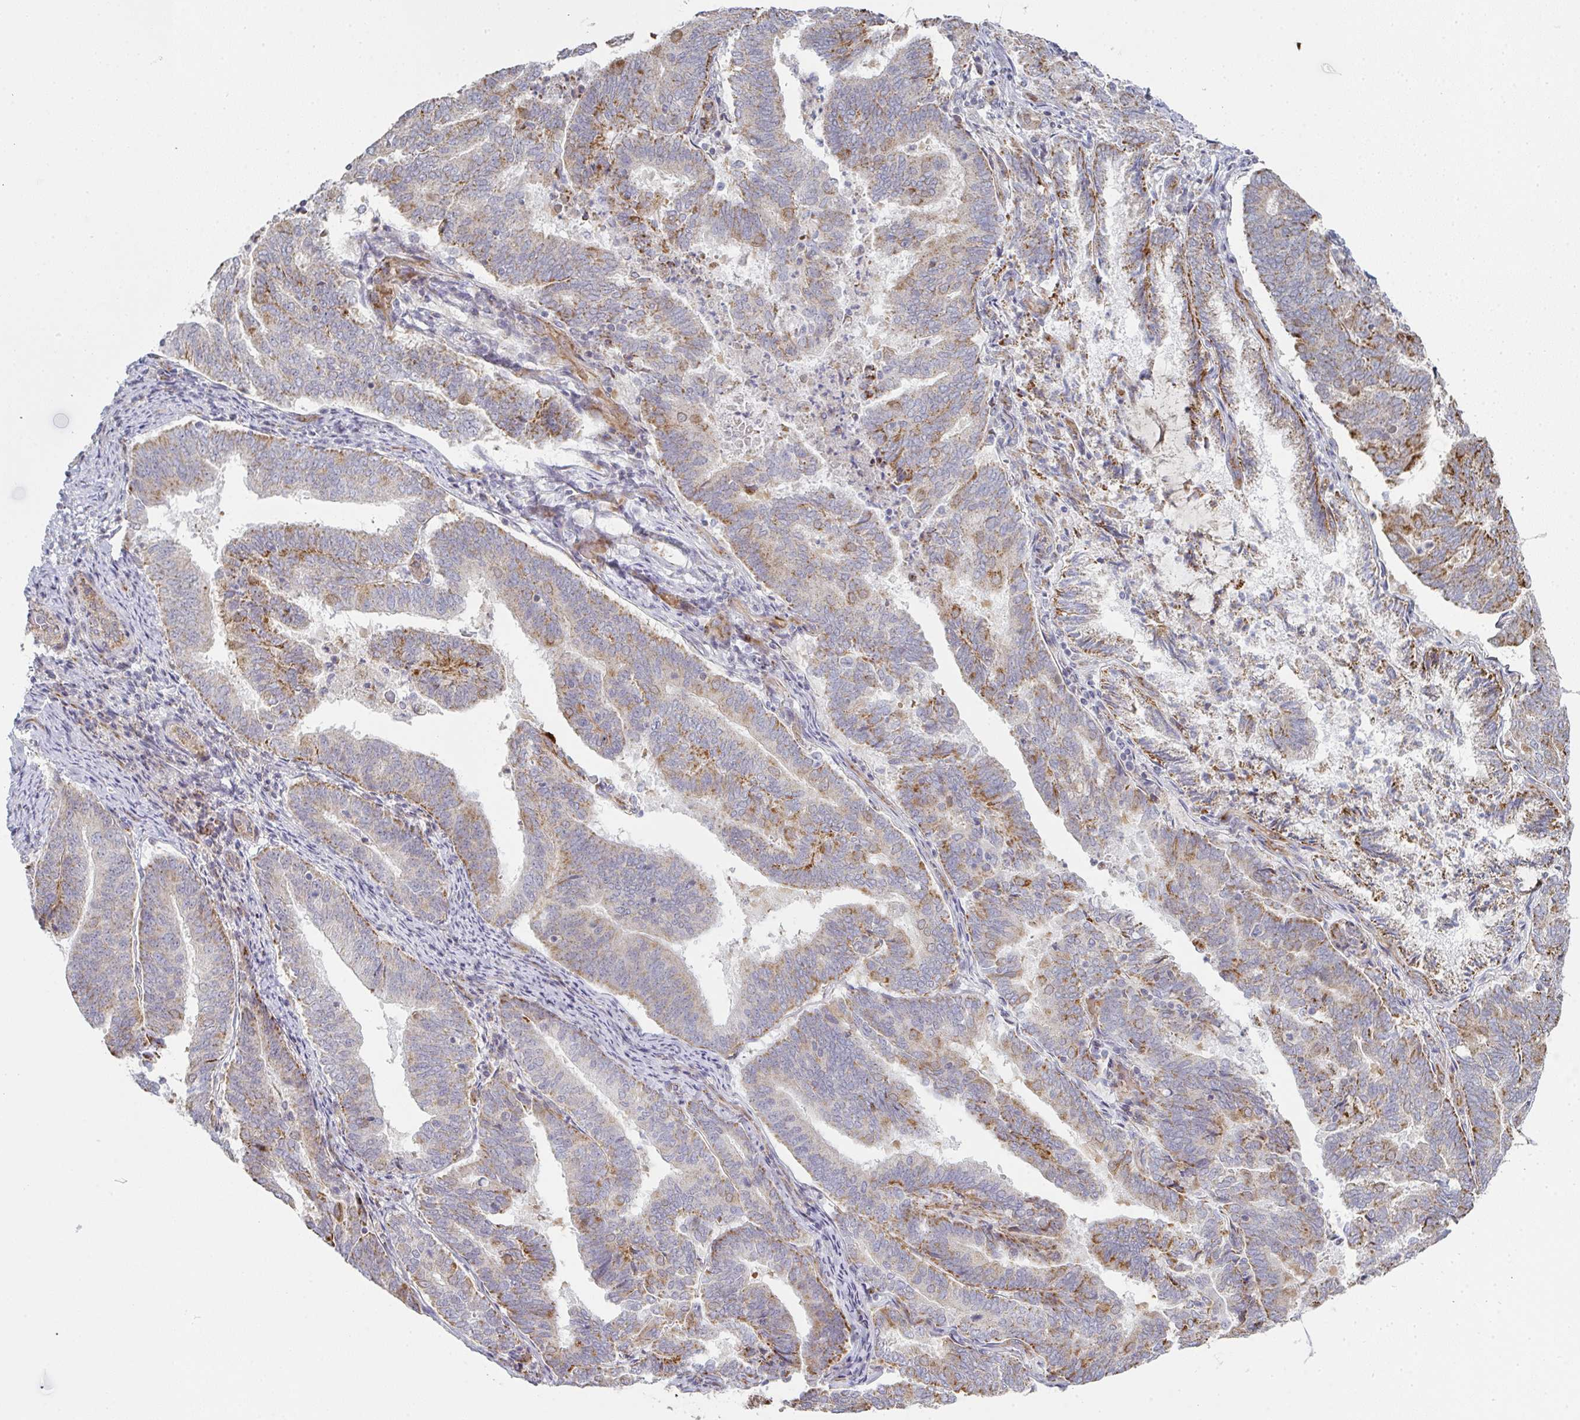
{"staining": {"intensity": "moderate", "quantity": "25%-75%", "location": "cytoplasmic/membranous"}, "tissue": "endometrial cancer", "cell_type": "Tumor cells", "image_type": "cancer", "snomed": [{"axis": "morphology", "description": "Adenocarcinoma, NOS"}, {"axis": "topography", "description": "Endometrium"}], "caption": "Human endometrial cancer stained with a protein marker demonstrates moderate staining in tumor cells.", "gene": "ZNF526", "patient": {"sex": "female", "age": 80}}